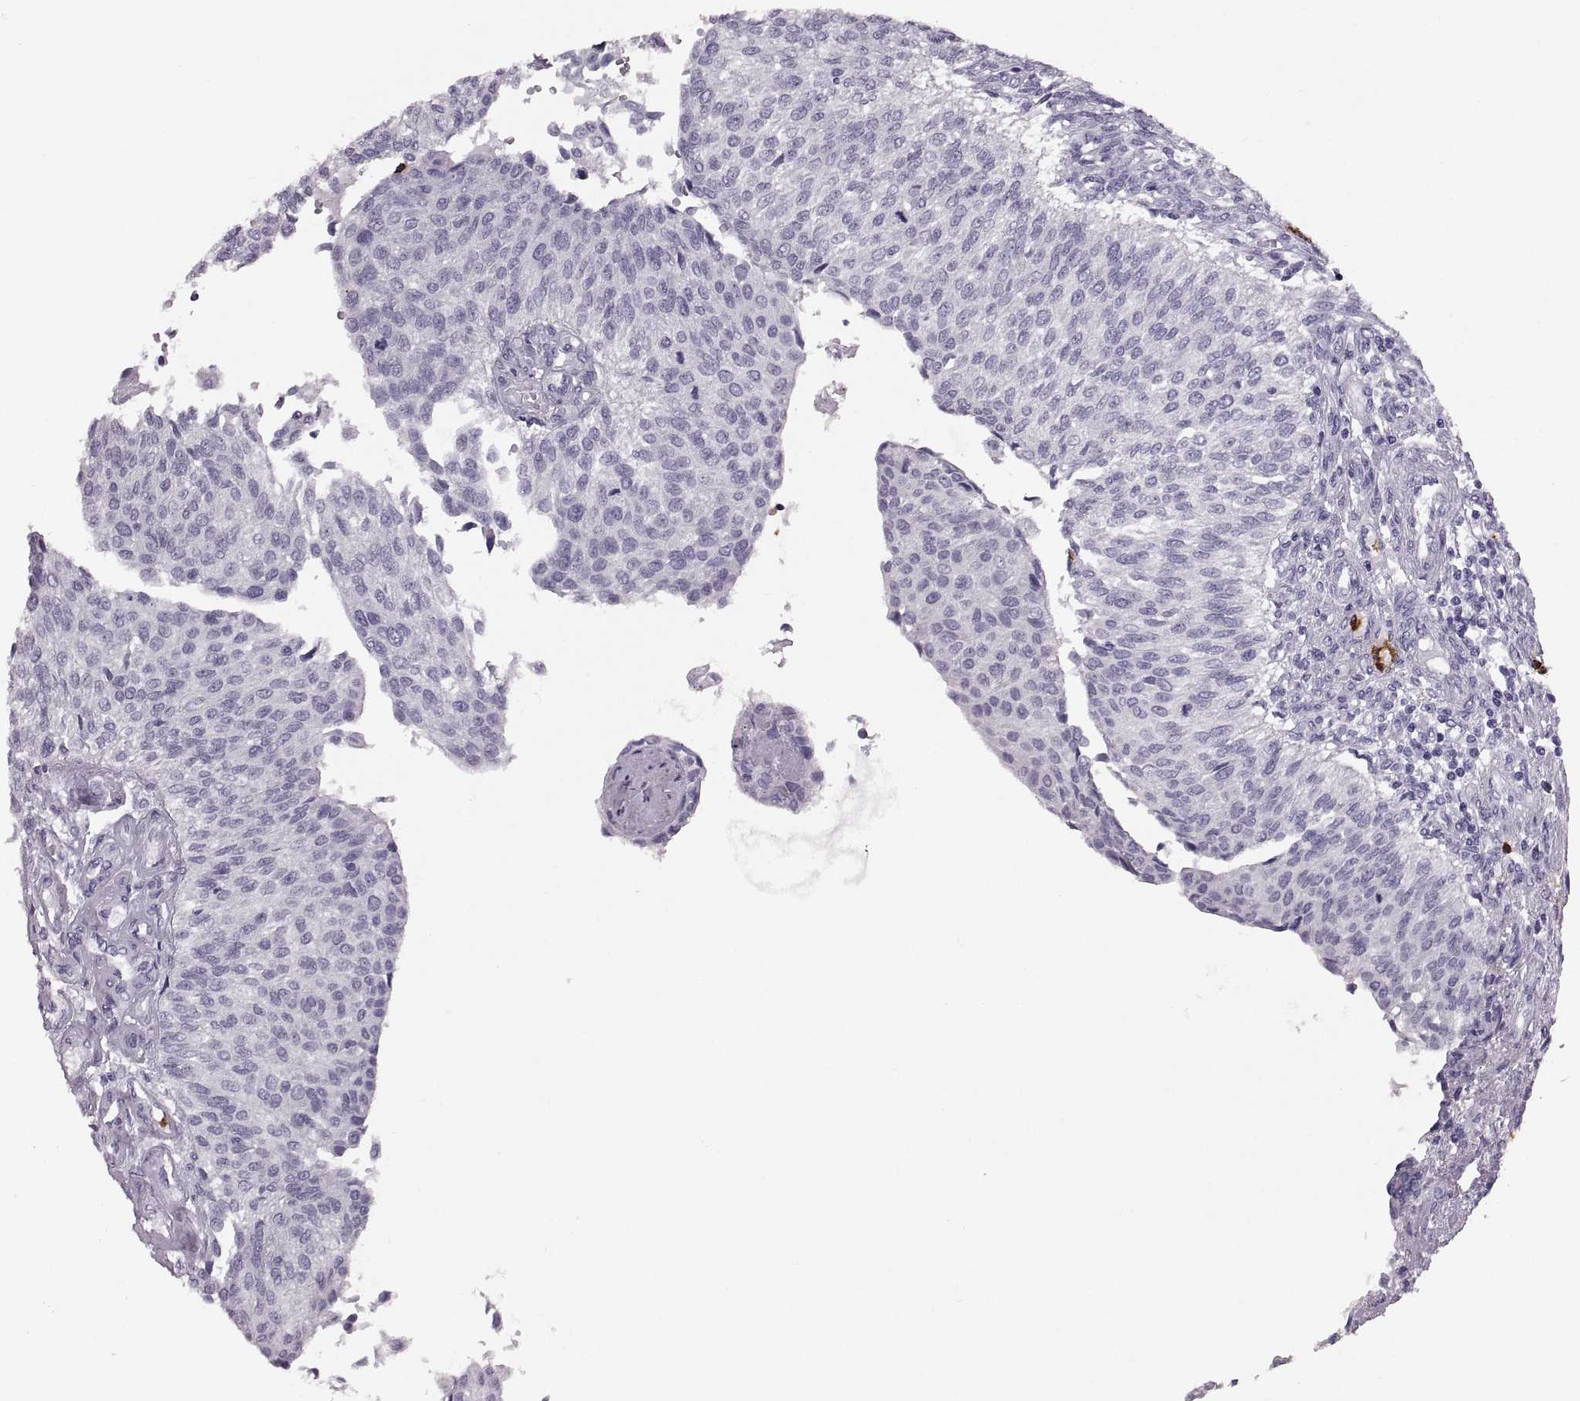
{"staining": {"intensity": "negative", "quantity": "none", "location": "none"}, "tissue": "urothelial cancer", "cell_type": "Tumor cells", "image_type": "cancer", "snomed": [{"axis": "morphology", "description": "Urothelial carcinoma, NOS"}, {"axis": "topography", "description": "Urinary bladder"}], "caption": "Immunohistochemistry (IHC) micrograph of neoplastic tissue: transitional cell carcinoma stained with DAB exhibits no significant protein expression in tumor cells.", "gene": "MILR1", "patient": {"sex": "male", "age": 55}}